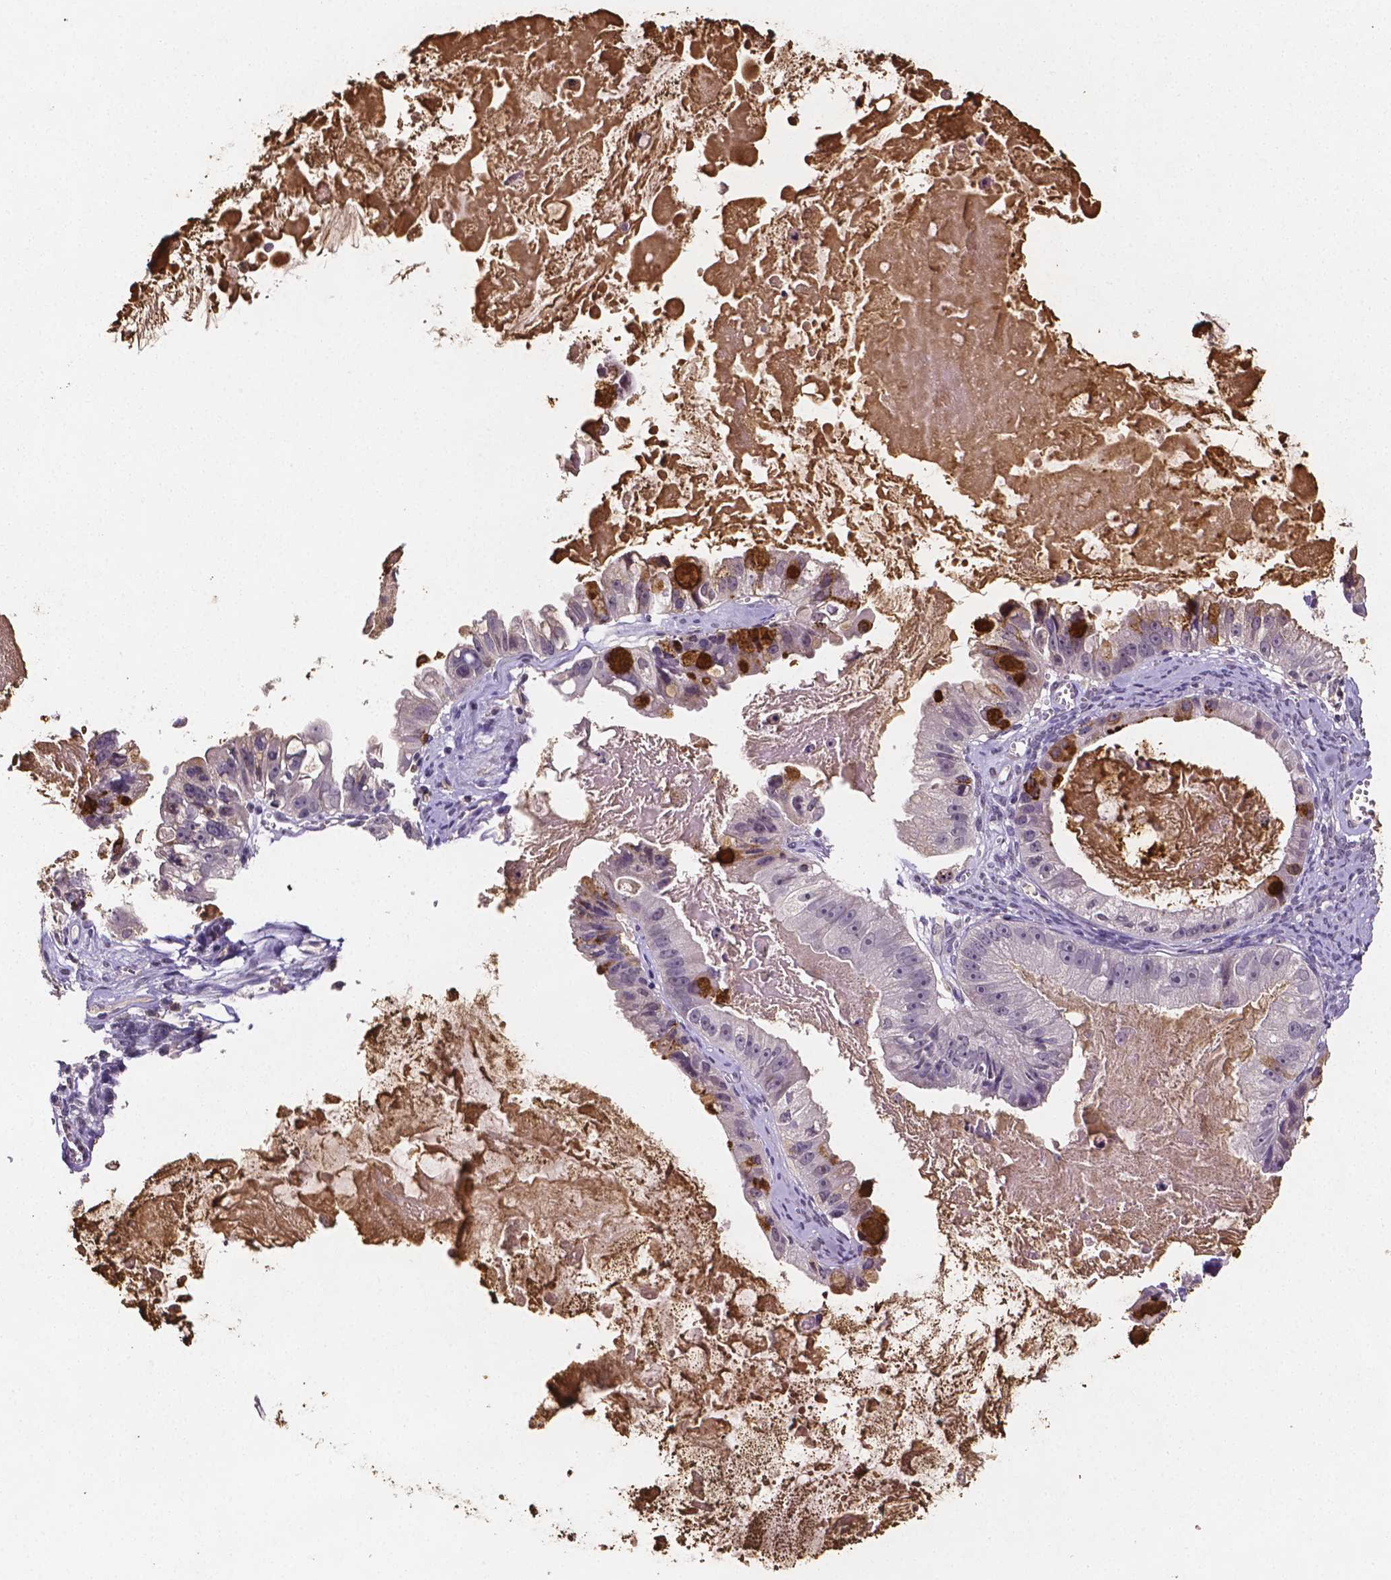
{"staining": {"intensity": "strong", "quantity": "<25%", "location": "cytoplasmic/membranous"}, "tissue": "ovarian cancer", "cell_type": "Tumor cells", "image_type": "cancer", "snomed": [{"axis": "morphology", "description": "Cystadenocarcinoma, mucinous, NOS"}, {"axis": "topography", "description": "Ovary"}], "caption": "Immunohistochemical staining of mucinous cystadenocarcinoma (ovarian) demonstrates medium levels of strong cytoplasmic/membranous positivity in approximately <25% of tumor cells. Ihc stains the protein in brown and the nuclei are stained blue.", "gene": "NRGN", "patient": {"sex": "female", "age": 61}}